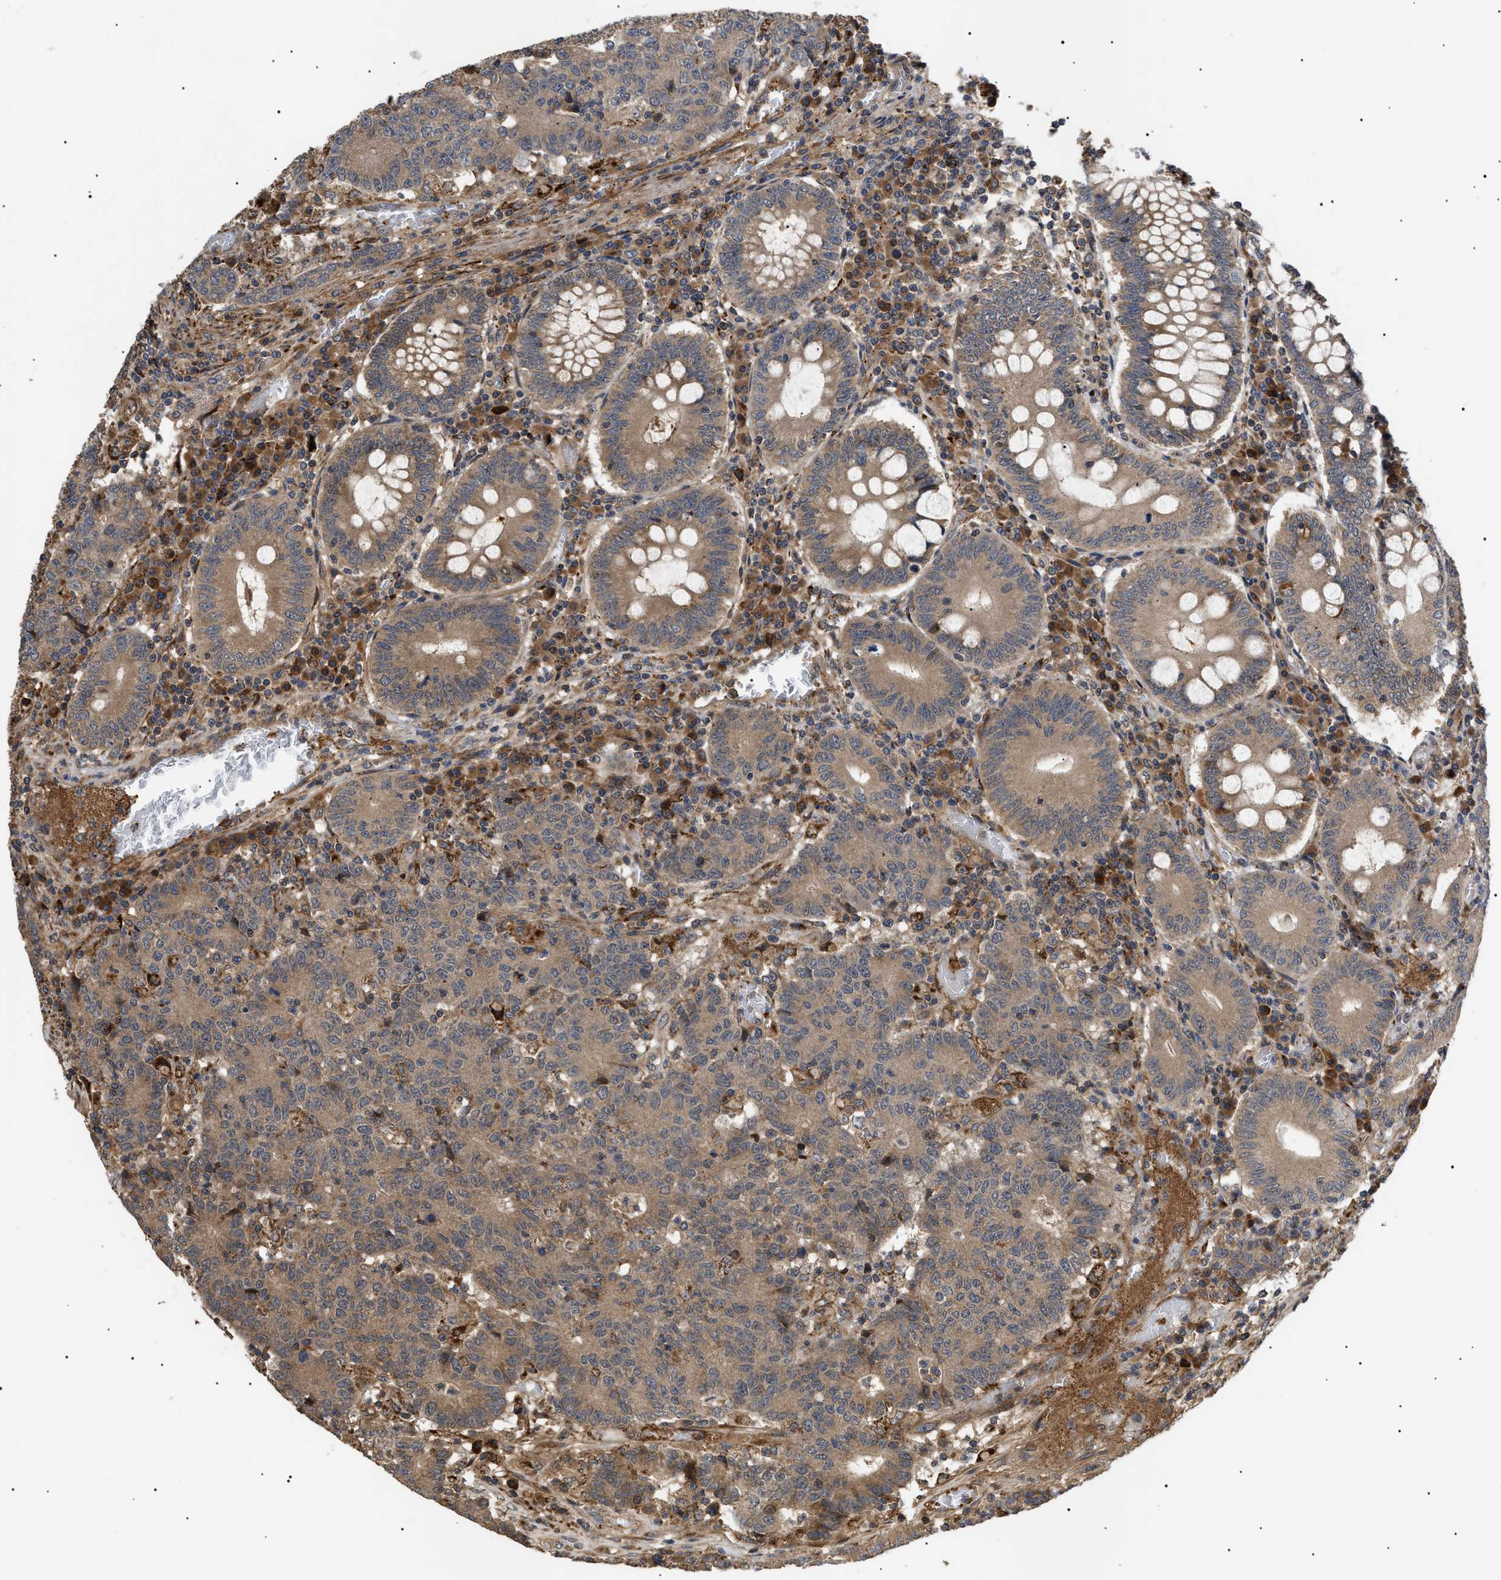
{"staining": {"intensity": "moderate", "quantity": ">75%", "location": "cytoplasmic/membranous"}, "tissue": "colorectal cancer", "cell_type": "Tumor cells", "image_type": "cancer", "snomed": [{"axis": "morphology", "description": "Normal tissue, NOS"}, {"axis": "morphology", "description": "Adenocarcinoma, NOS"}, {"axis": "topography", "description": "Colon"}], "caption": "There is medium levels of moderate cytoplasmic/membranous expression in tumor cells of colorectal cancer (adenocarcinoma), as demonstrated by immunohistochemical staining (brown color).", "gene": "ASTL", "patient": {"sex": "female", "age": 75}}